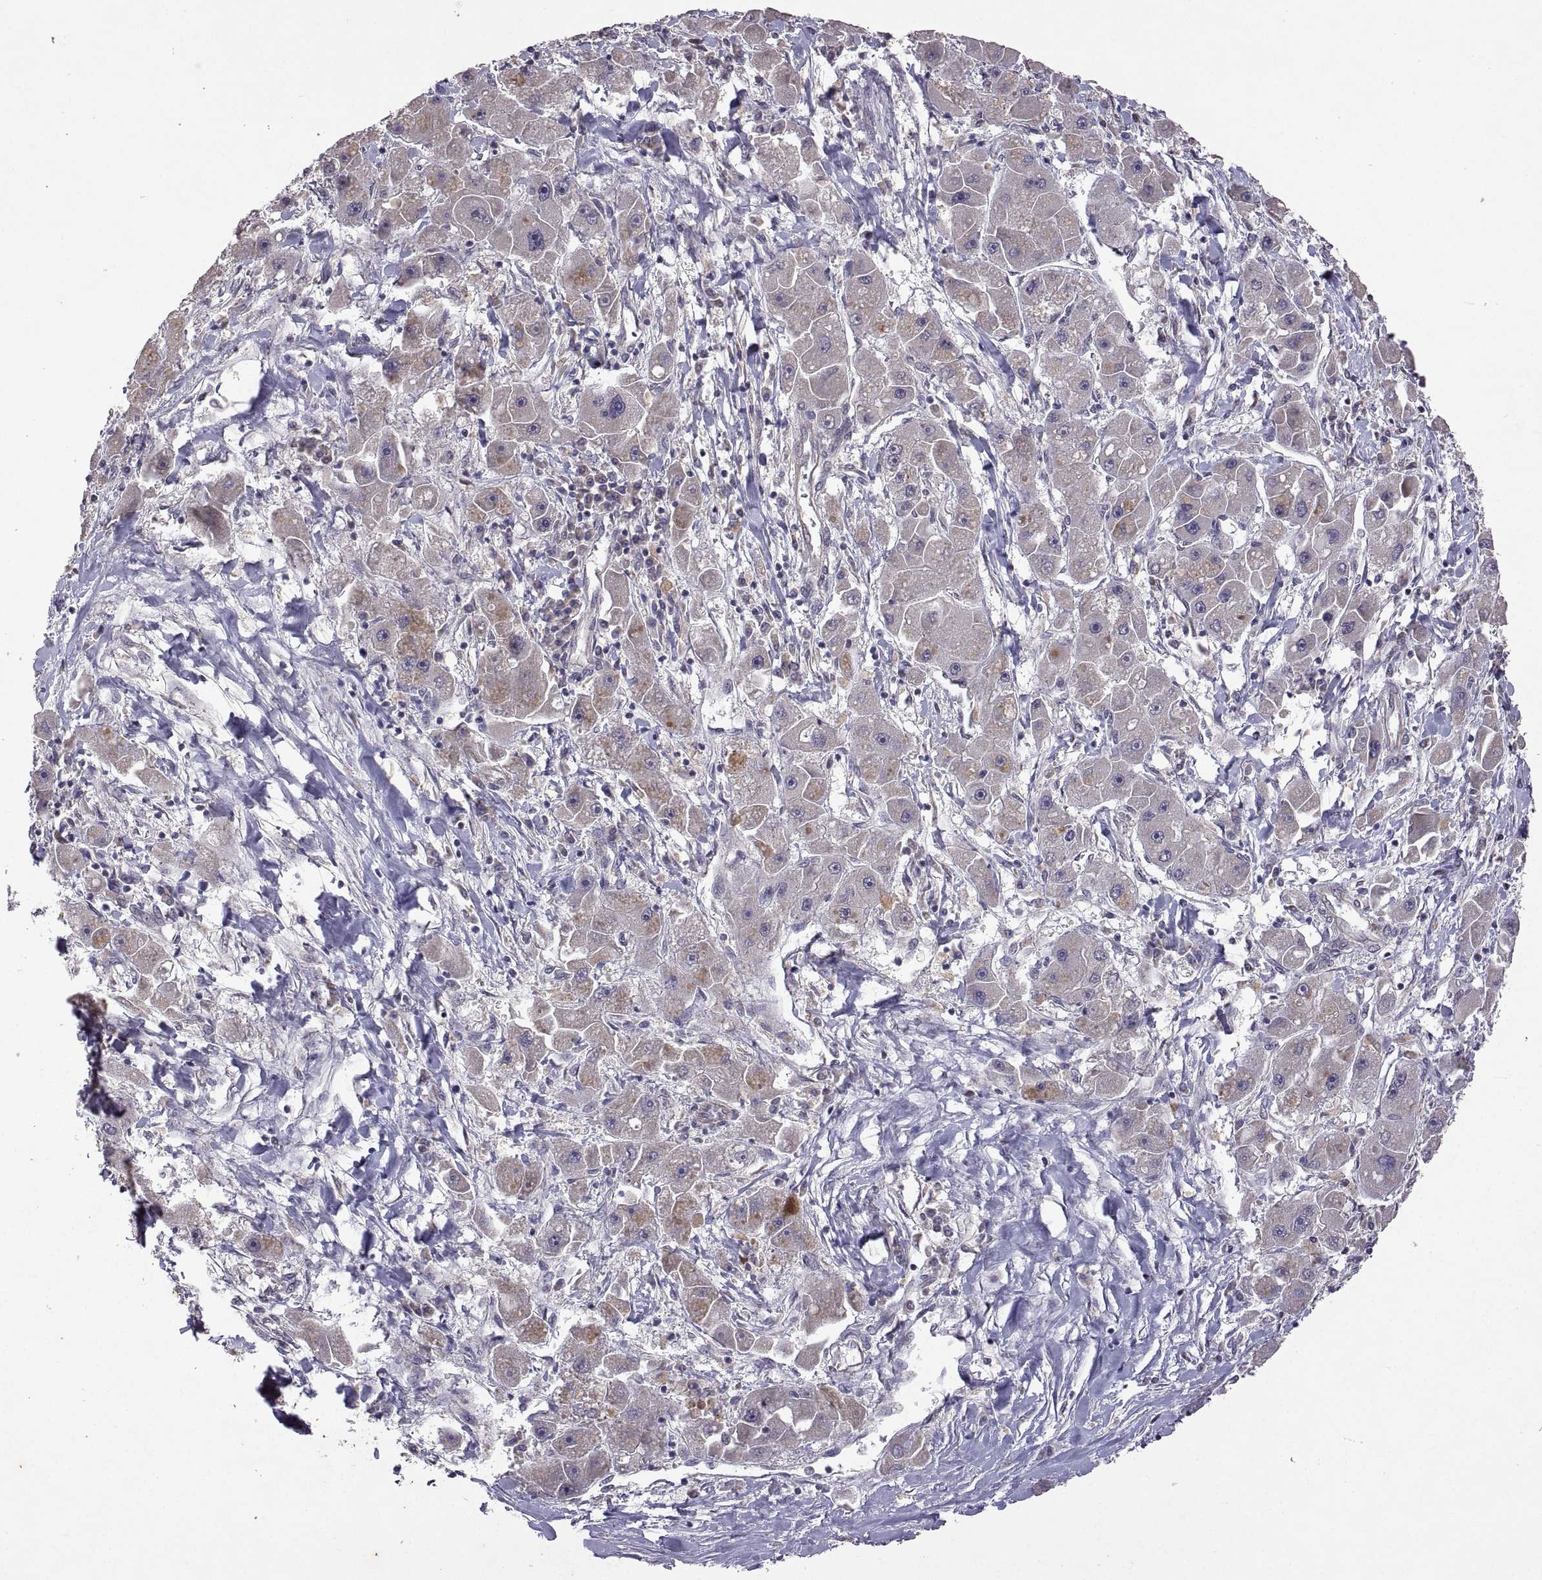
{"staining": {"intensity": "moderate", "quantity": "<25%", "location": "cytoplasmic/membranous"}, "tissue": "liver cancer", "cell_type": "Tumor cells", "image_type": "cancer", "snomed": [{"axis": "morphology", "description": "Carcinoma, Hepatocellular, NOS"}, {"axis": "topography", "description": "Liver"}], "caption": "This is a histology image of immunohistochemistry staining of liver cancer (hepatocellular carcinoma), which shows moderate staining in the cytoplasmic/membranous of tumor cells.", "gene": "LAMA1", "patient": {"sex": "male", "age": 24}}